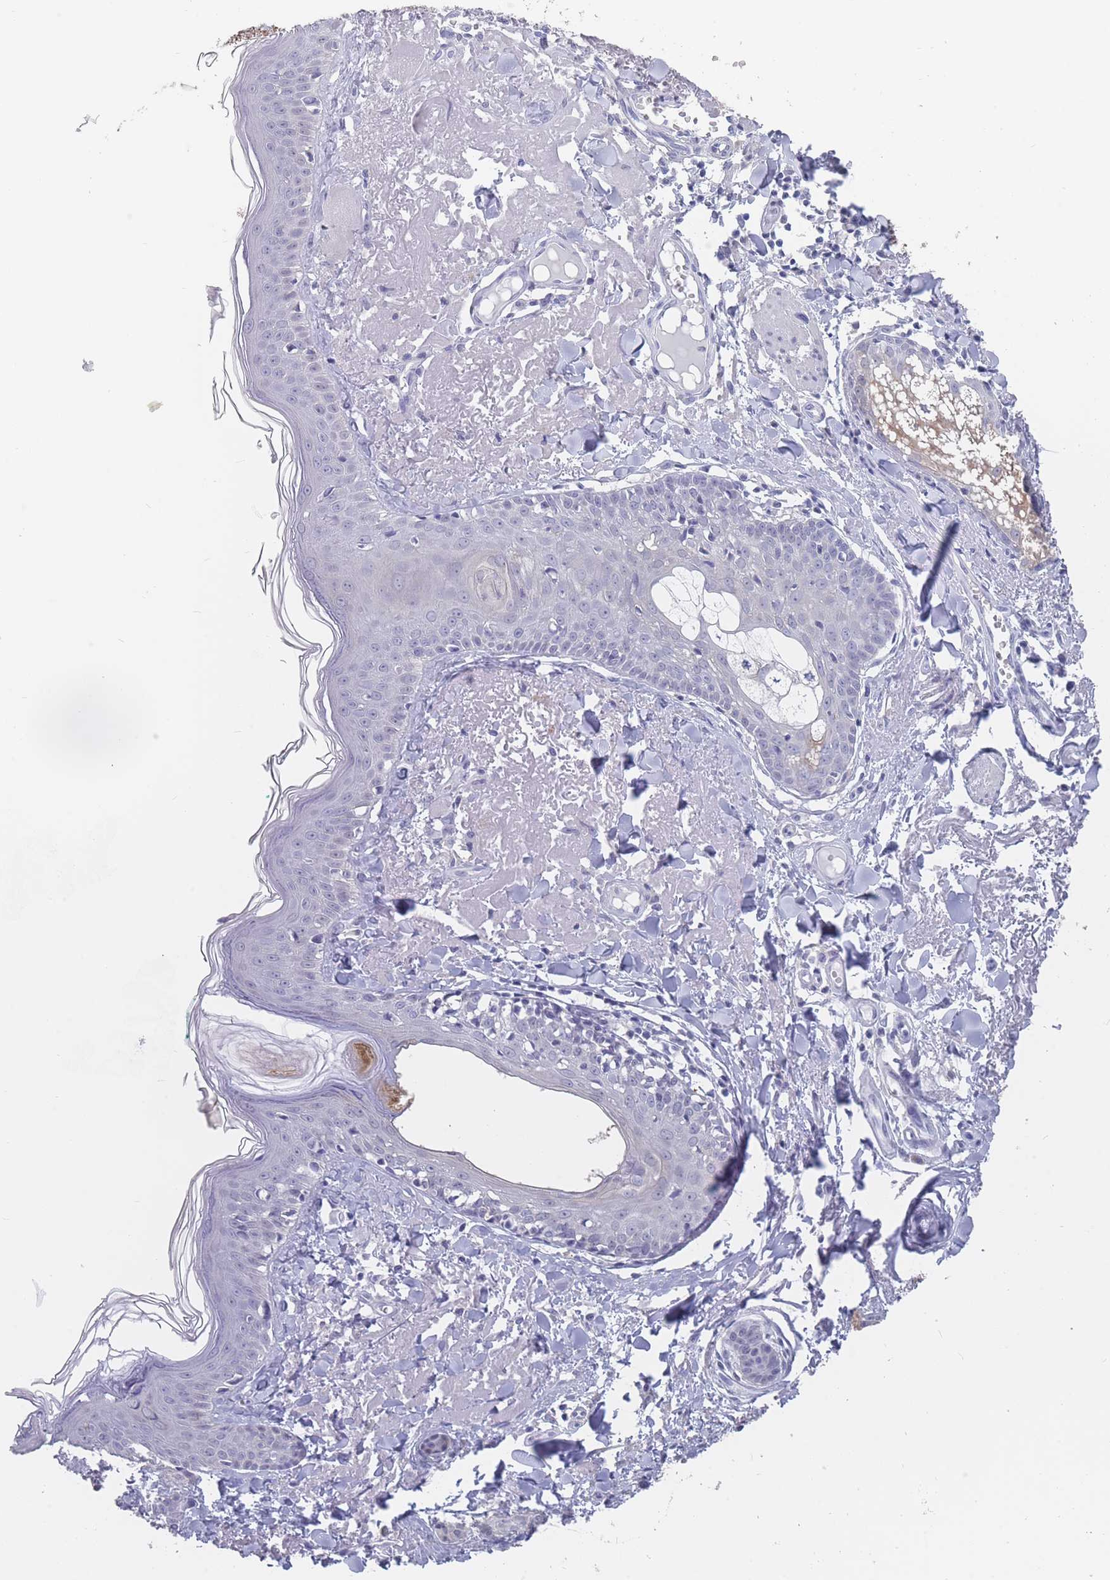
{"staining": {"intensity": "negative", "quantity": "none", "location": "none"}, "tissue": "skin", "cell_type": "Fibroblasts", "image_type": "normal", "snomed": [{"axis": "morphology", "description": "Normal tissue, NOS"}, {"axis": "morphology", "description": "Malignant melanoma, NOS"}, {"axis": "topography", "description": "Skin"}], "caption": "Immunohistochemistry (IHC) histopathology image of benign skin: skin stained with DAB (3,3'-diaminobenzidine) exhibits no significant protein positivity in fibroblasts.", "gene": "CYP51A1", "patient": {"sex": "male", "age": 80}}